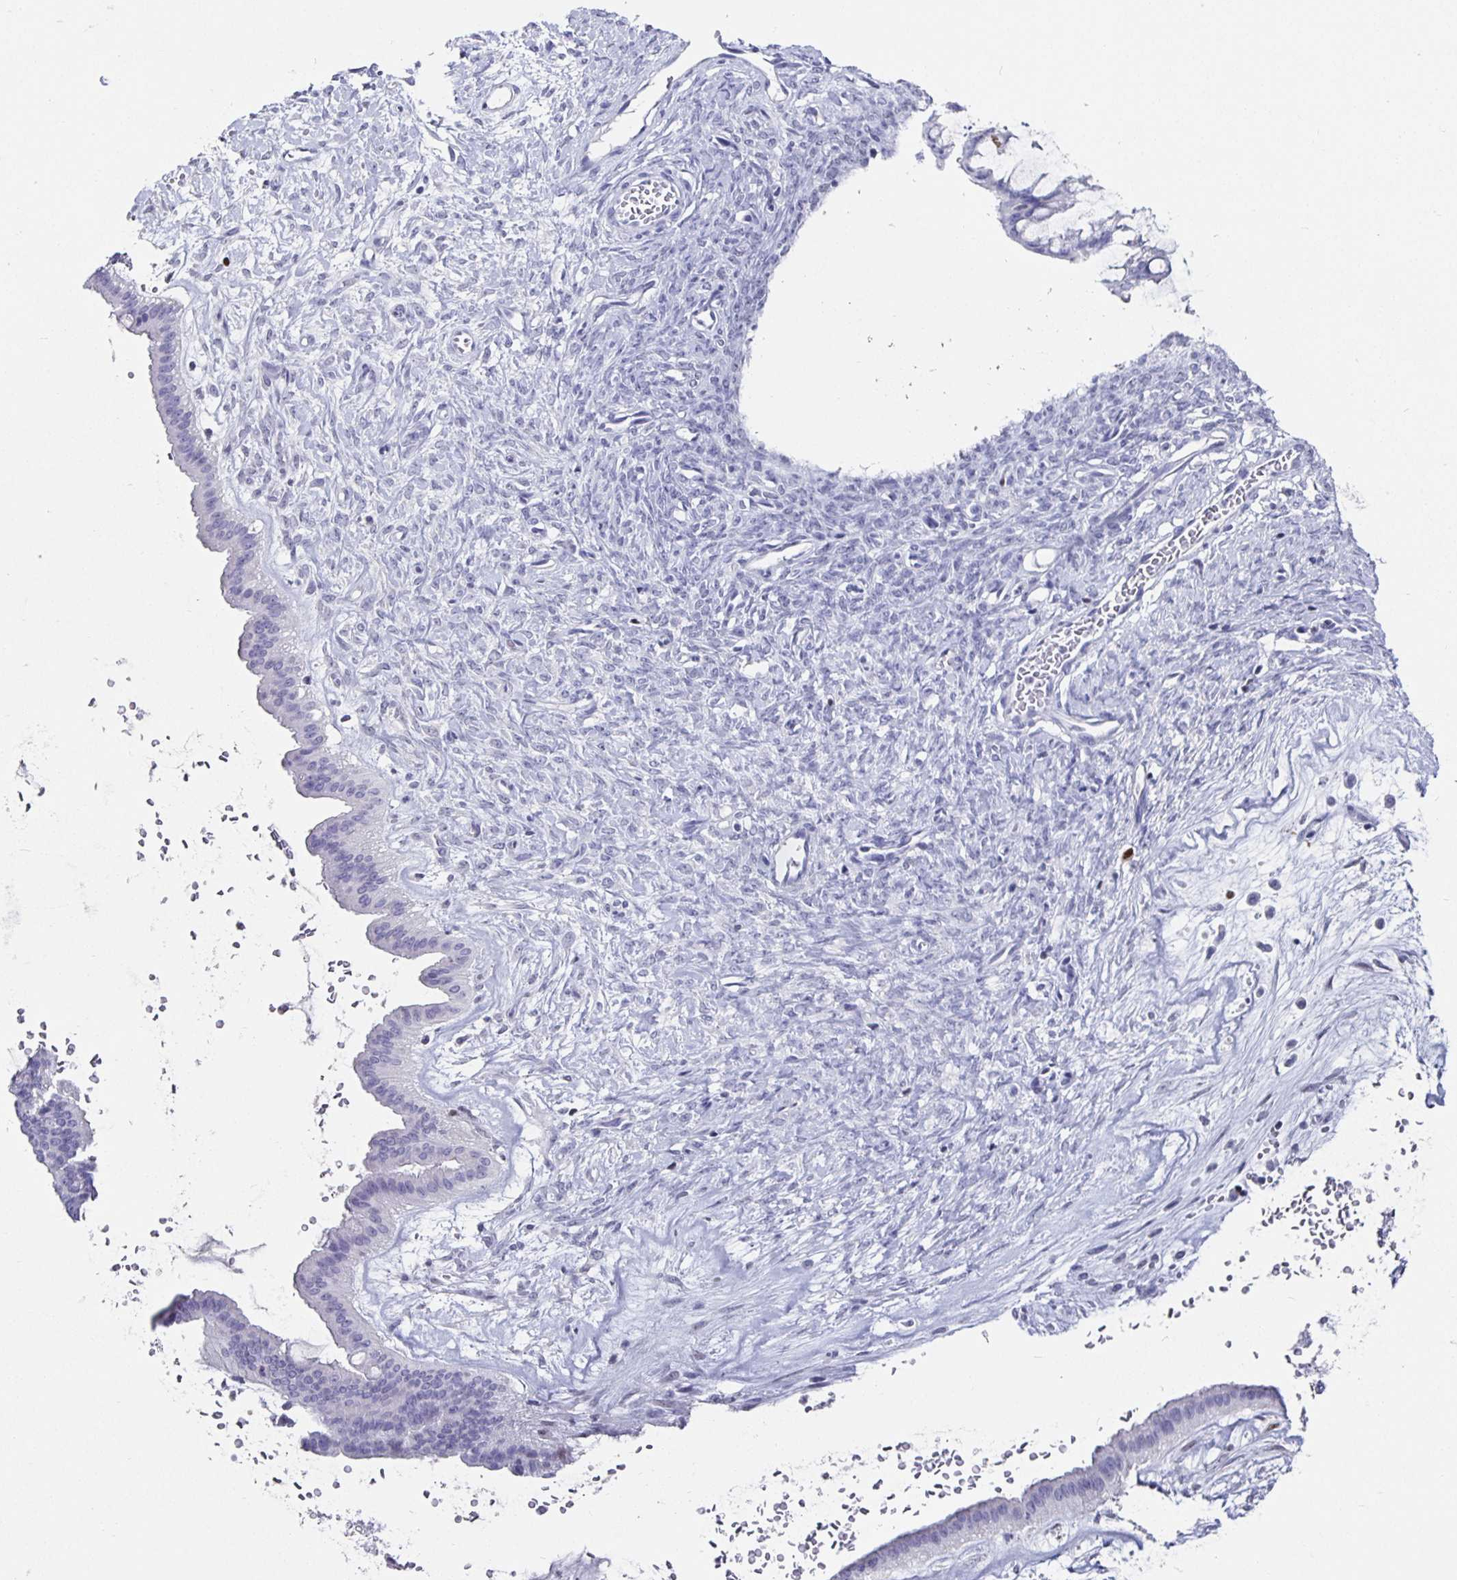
{"staining": {"intensity": "negative", "quantity": "none", "location": "none"}, "tissue": "ovarian cancer", "cell_type": "Tumor cells", "image_type": "cancer", "snomed": [{"axis": "morphology", "description": "Cystadenocarcinoma, mucinous, NOS"}, {"axis": "topography", "description": "Ovary"}], "caption": "High power microscopy histopathology image of an IHC image of ovarian cancer (mucinous cystadenocarcinoma), revealing no significant staining in tumor cells. The staining is performed using DAB brown chromogen with nuclei counter-stained in using hematoxylin.", "gene": "RUNX2", "patient": {"sex": "female", "age": 73}}